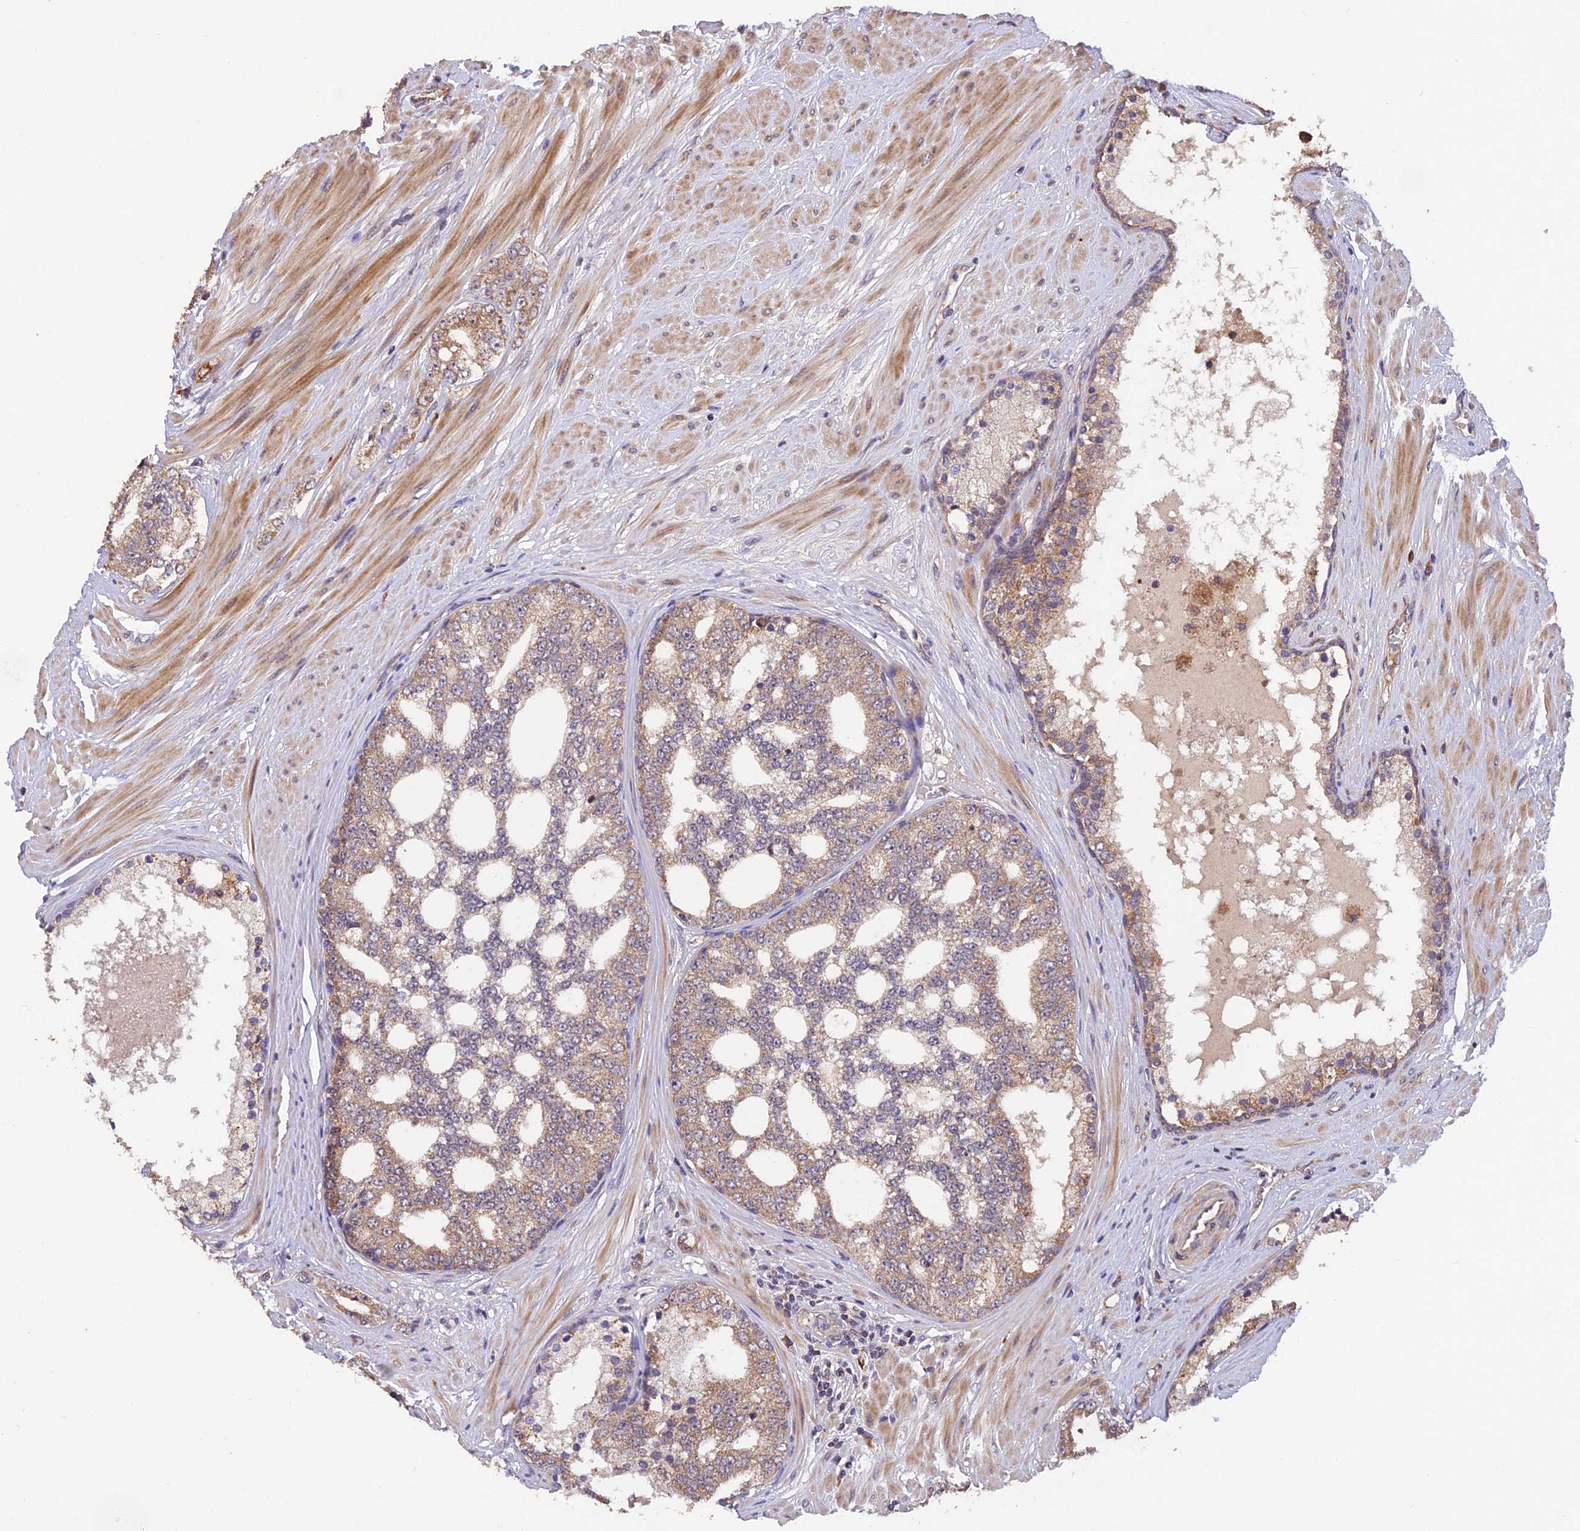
{"staining": {"intensity": "weak", "quantity": ">75%", "location": "cytoplasmic/membranous"}, "tissue": "prostate cancer", "cell_type": "Tumor cells", "image_type": "cancer", "snomed": [{"axis": "morphology", "description": "Adenocarcinoma, High grade"}, {"axis": "topography", "description": "Prostate"}], "caption": "Tumor cells exhibit weak cytoplasmic/membranous positivity in approximately >75% of cells in prostate adenocarcinoma (high-grade).", "gene": "MNS1", "patient": {"sex": "male", "age": 64}}